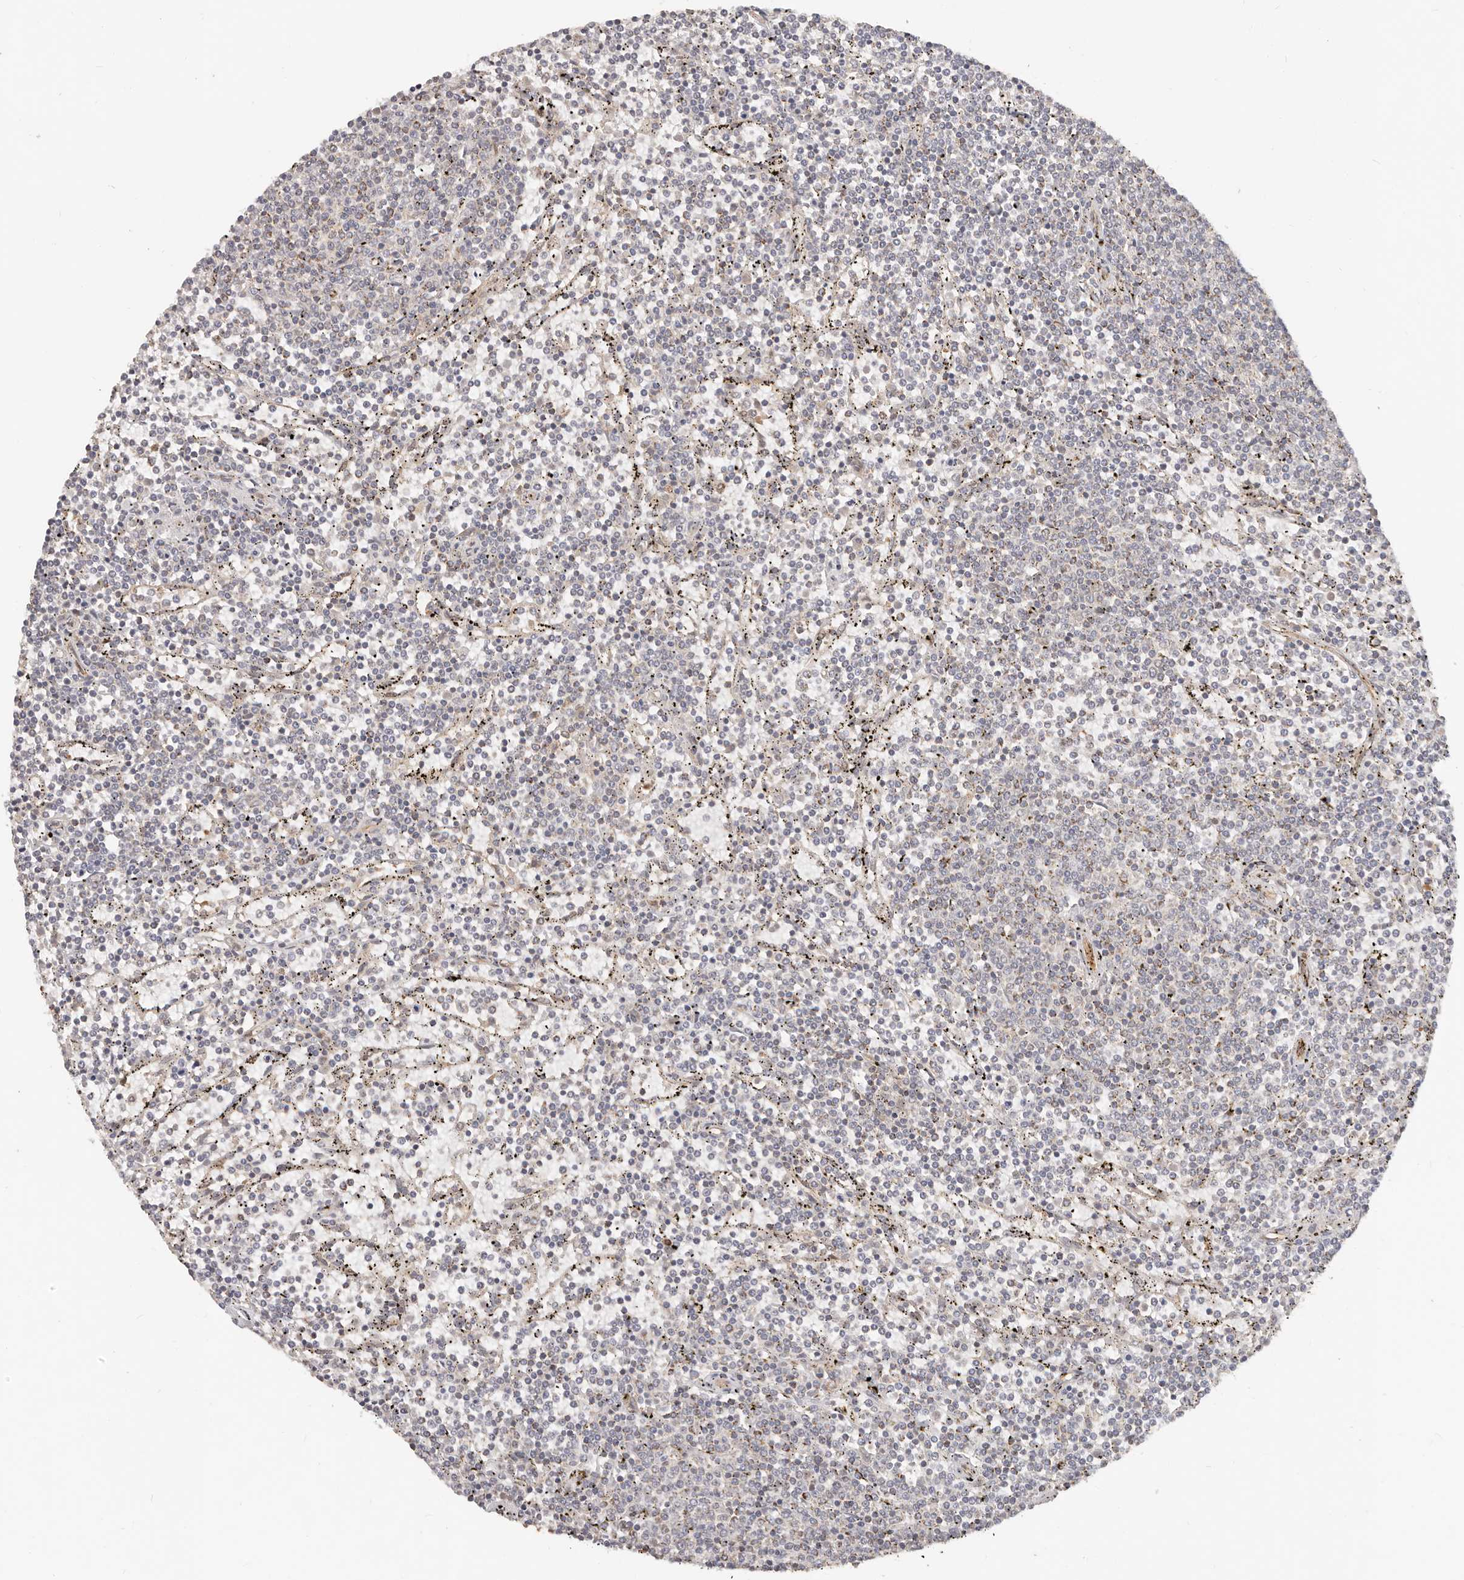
{"staining": {"intensity": "negative", "quantity": "none", "location": "none"}, "tissue": "lymphoma", "cell_type": "Tumor cells", "image_type": "cancer", "snomed": [{"axis": "morphology", "description": "Malignant lymphoma, non-Hodgkin's type, Low grade"}, {"axis": "topography", "description": "Spleen"}], "caption": "A high-resolution histopathology image shows IHC staining of malignant lymphoma, non-Hodgkin's type (low-grade), which displays no significant expression in tumor cells.", "gene": "USP49", "patient": {"sex": "female", "age": 50}}